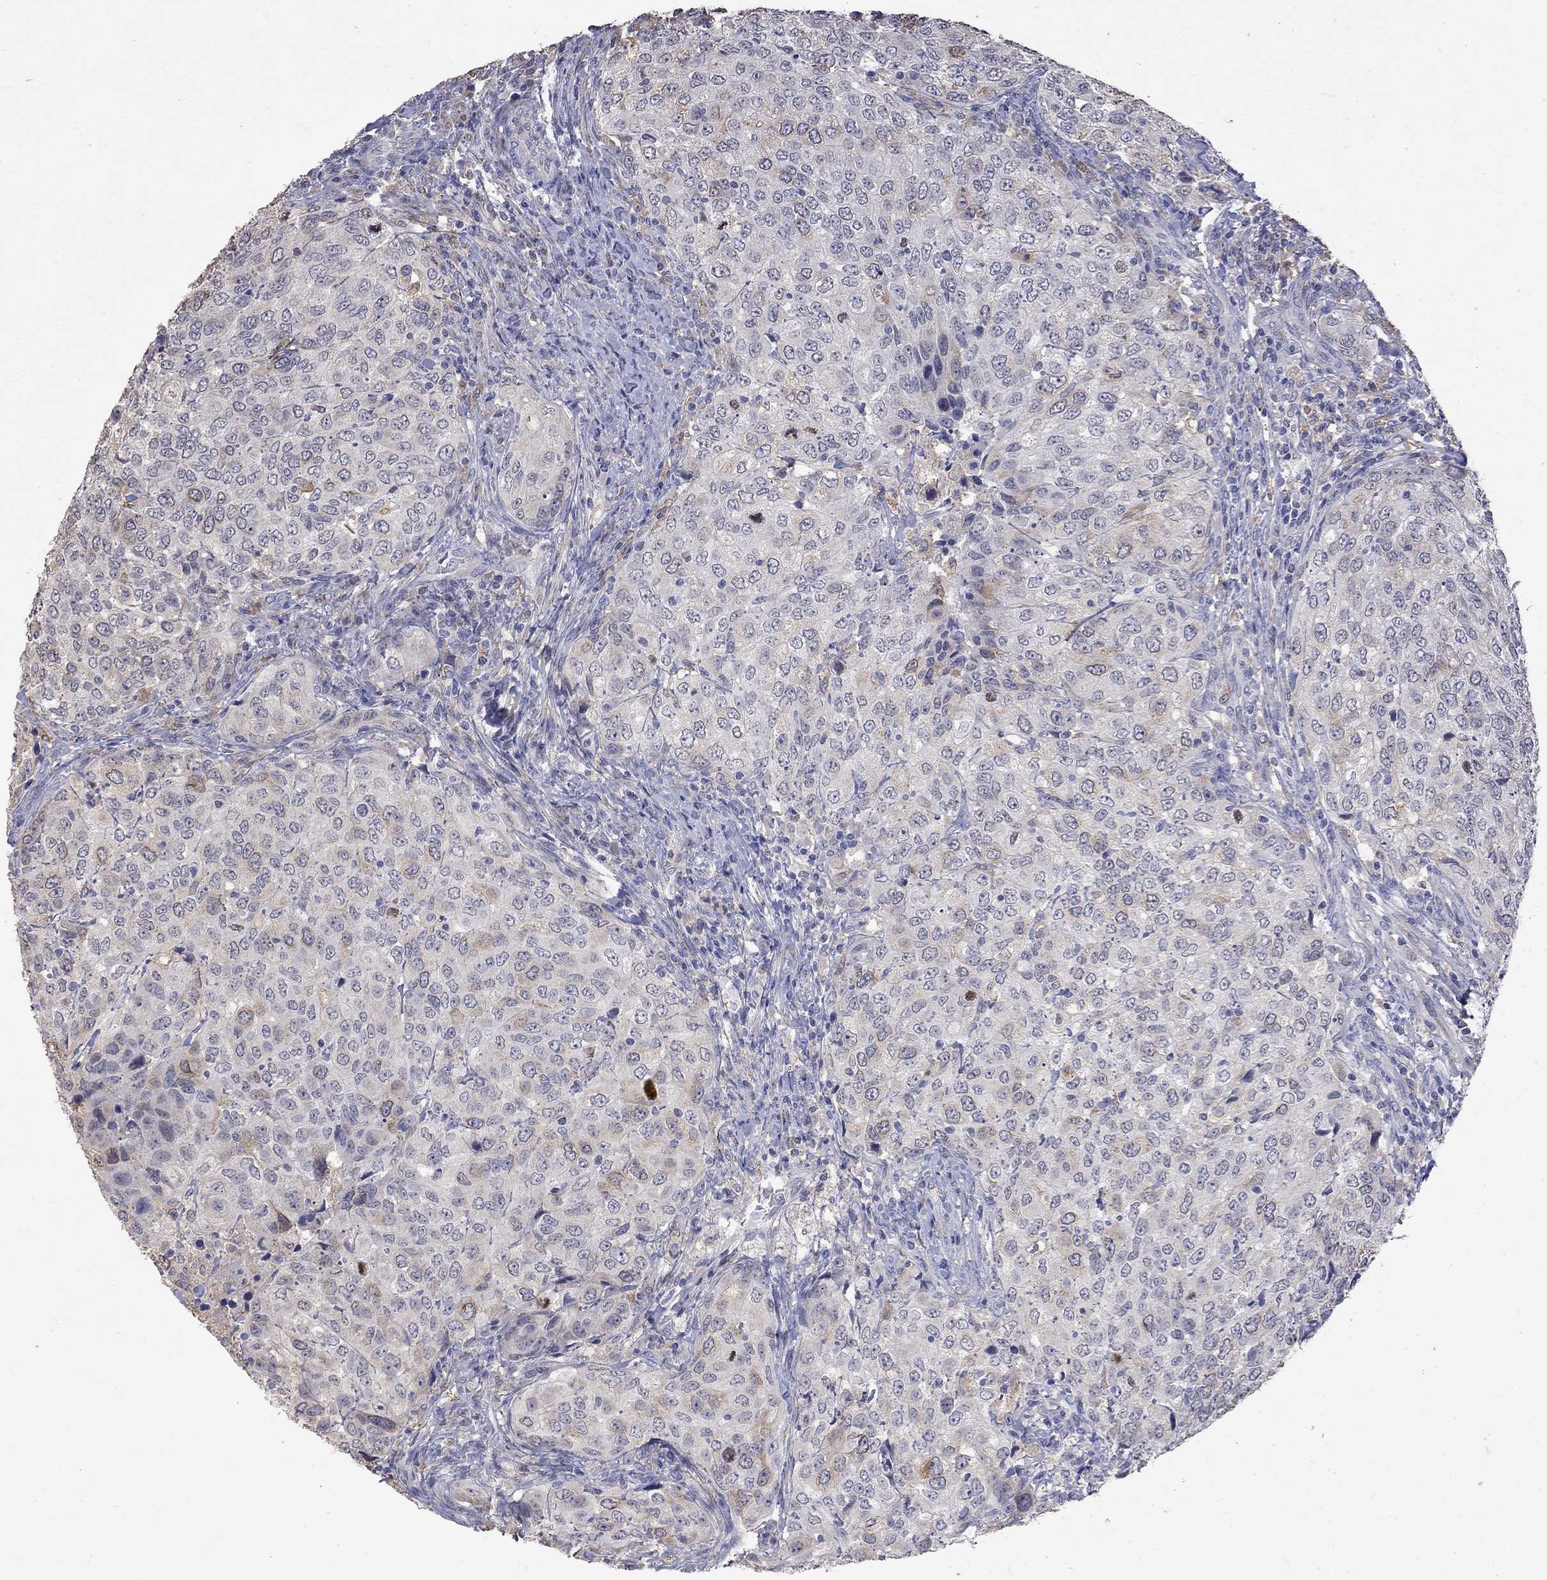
{"staining": {"intensity": "weak", "quantity": "<25%", "location": "cytoplasmic/membranous"}, "tissue": "urothelial cancer", "cell_type": "Tumor cells", "image_type": "cancer", "snomed": [{"axis": "morphology", "description": "Urothelial carcinoma, High grade"}, {"axis": "topography", "description": "Urinary bladder"}], "caption": "Immunohistochemistry (IHC) photomicrograph of neoplastic tissue: human urothelial cancer stained with DAB shows no significant protein positivity in tumor cells.", "gene": "CKAP2", "patient": {"sex": "female", "age": 78}}